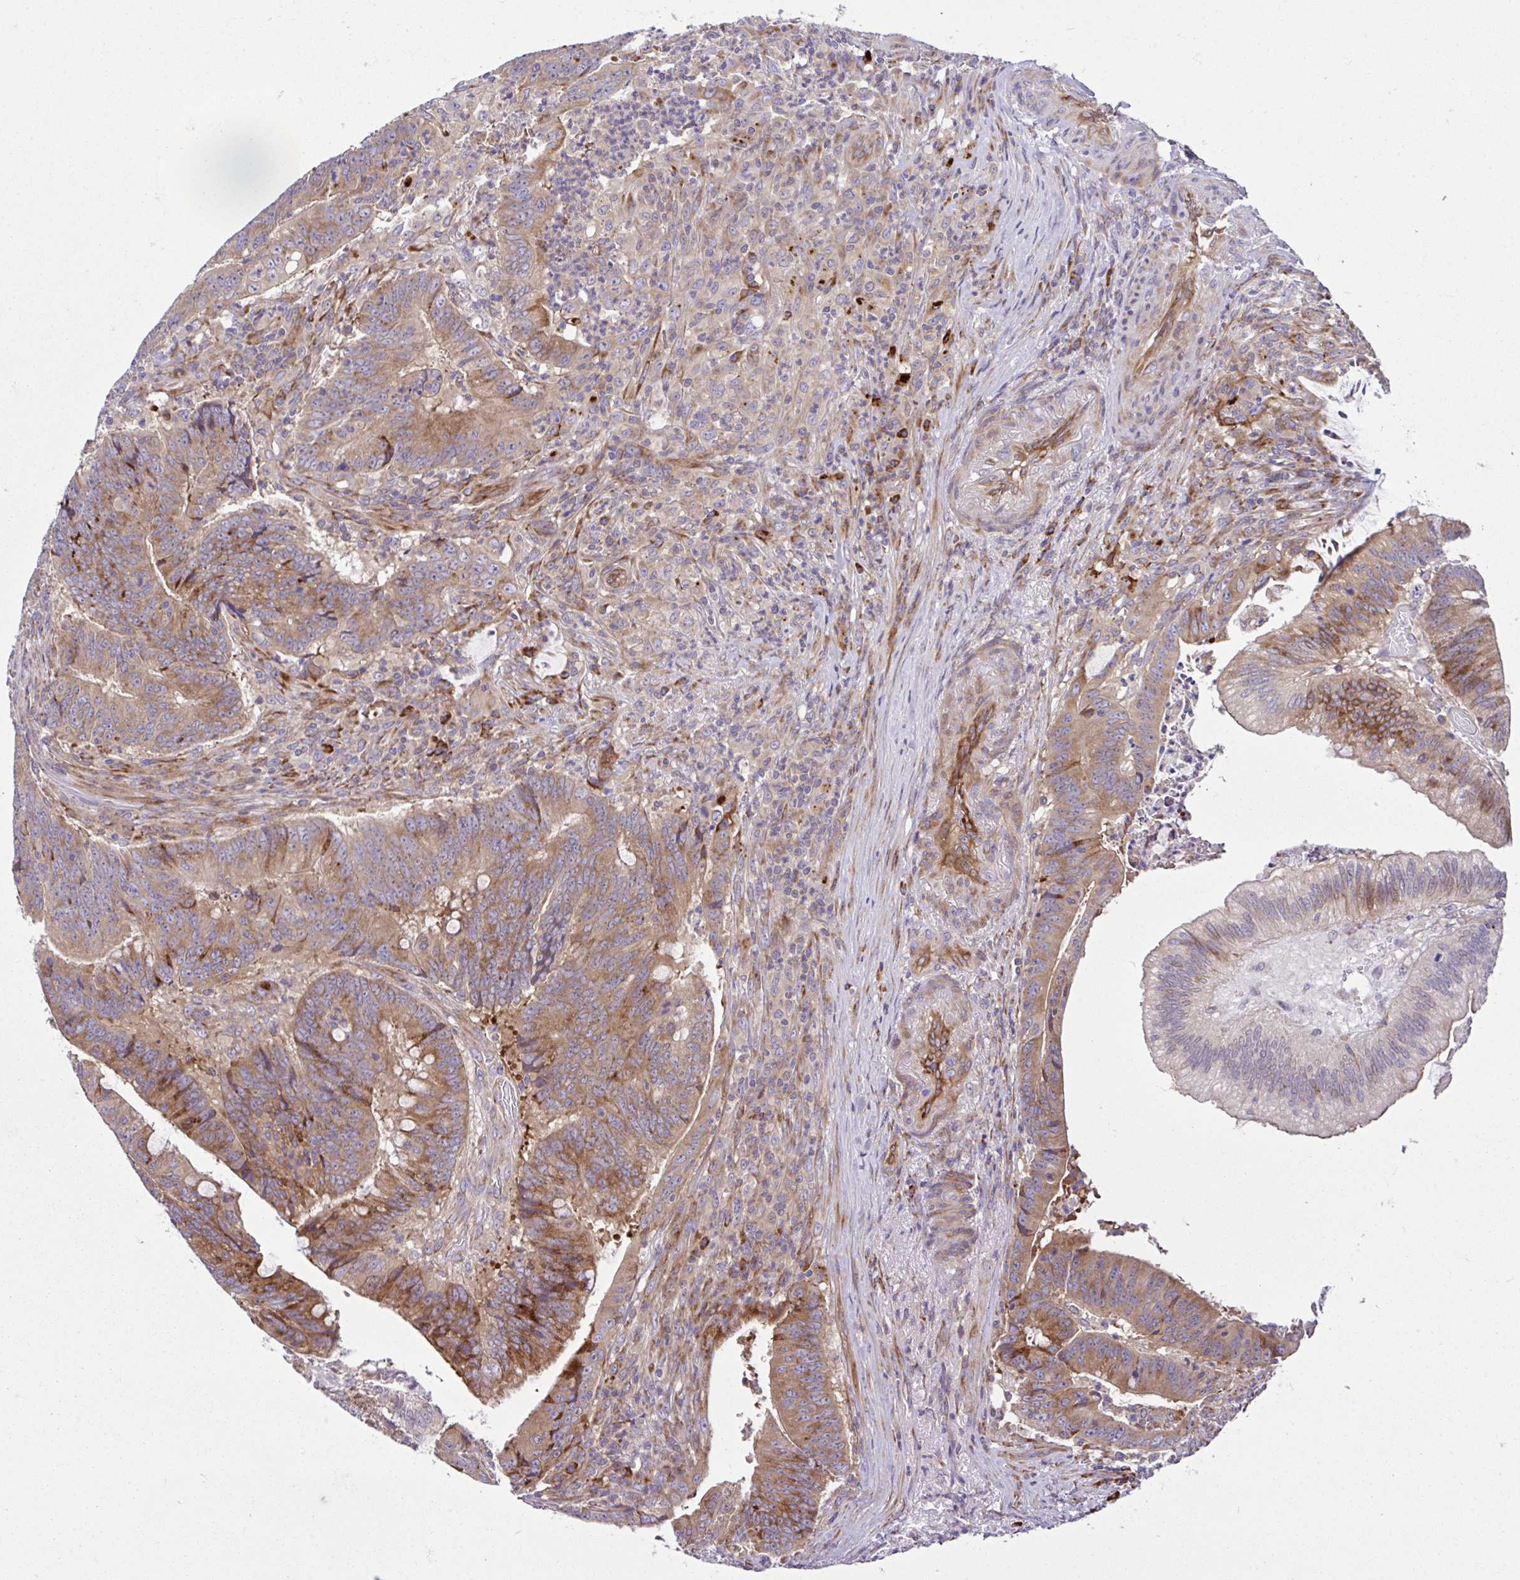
{"staining": {"intensity": "moderate", "quantity": ">75%", "location": "cytoplasmic/membranous"}, "tissue": "colorectal cancer", "cell_type": "Tumor cells", "image_type": "cancer", "snomed": [{"axis": "morphology", "description": "Adenocarcinoma, NOS"}, {"axis": "topography", "description": "Colon"}], "caption": "A histopathology image showing moderate cytoplasmic/membranous staining in about >75% of tumor cells in colorectal cancer, as visualized by brown immunohistochemical staining.", "gene": "NTPCR", "patient": {"sex": "female", "age": 87}}